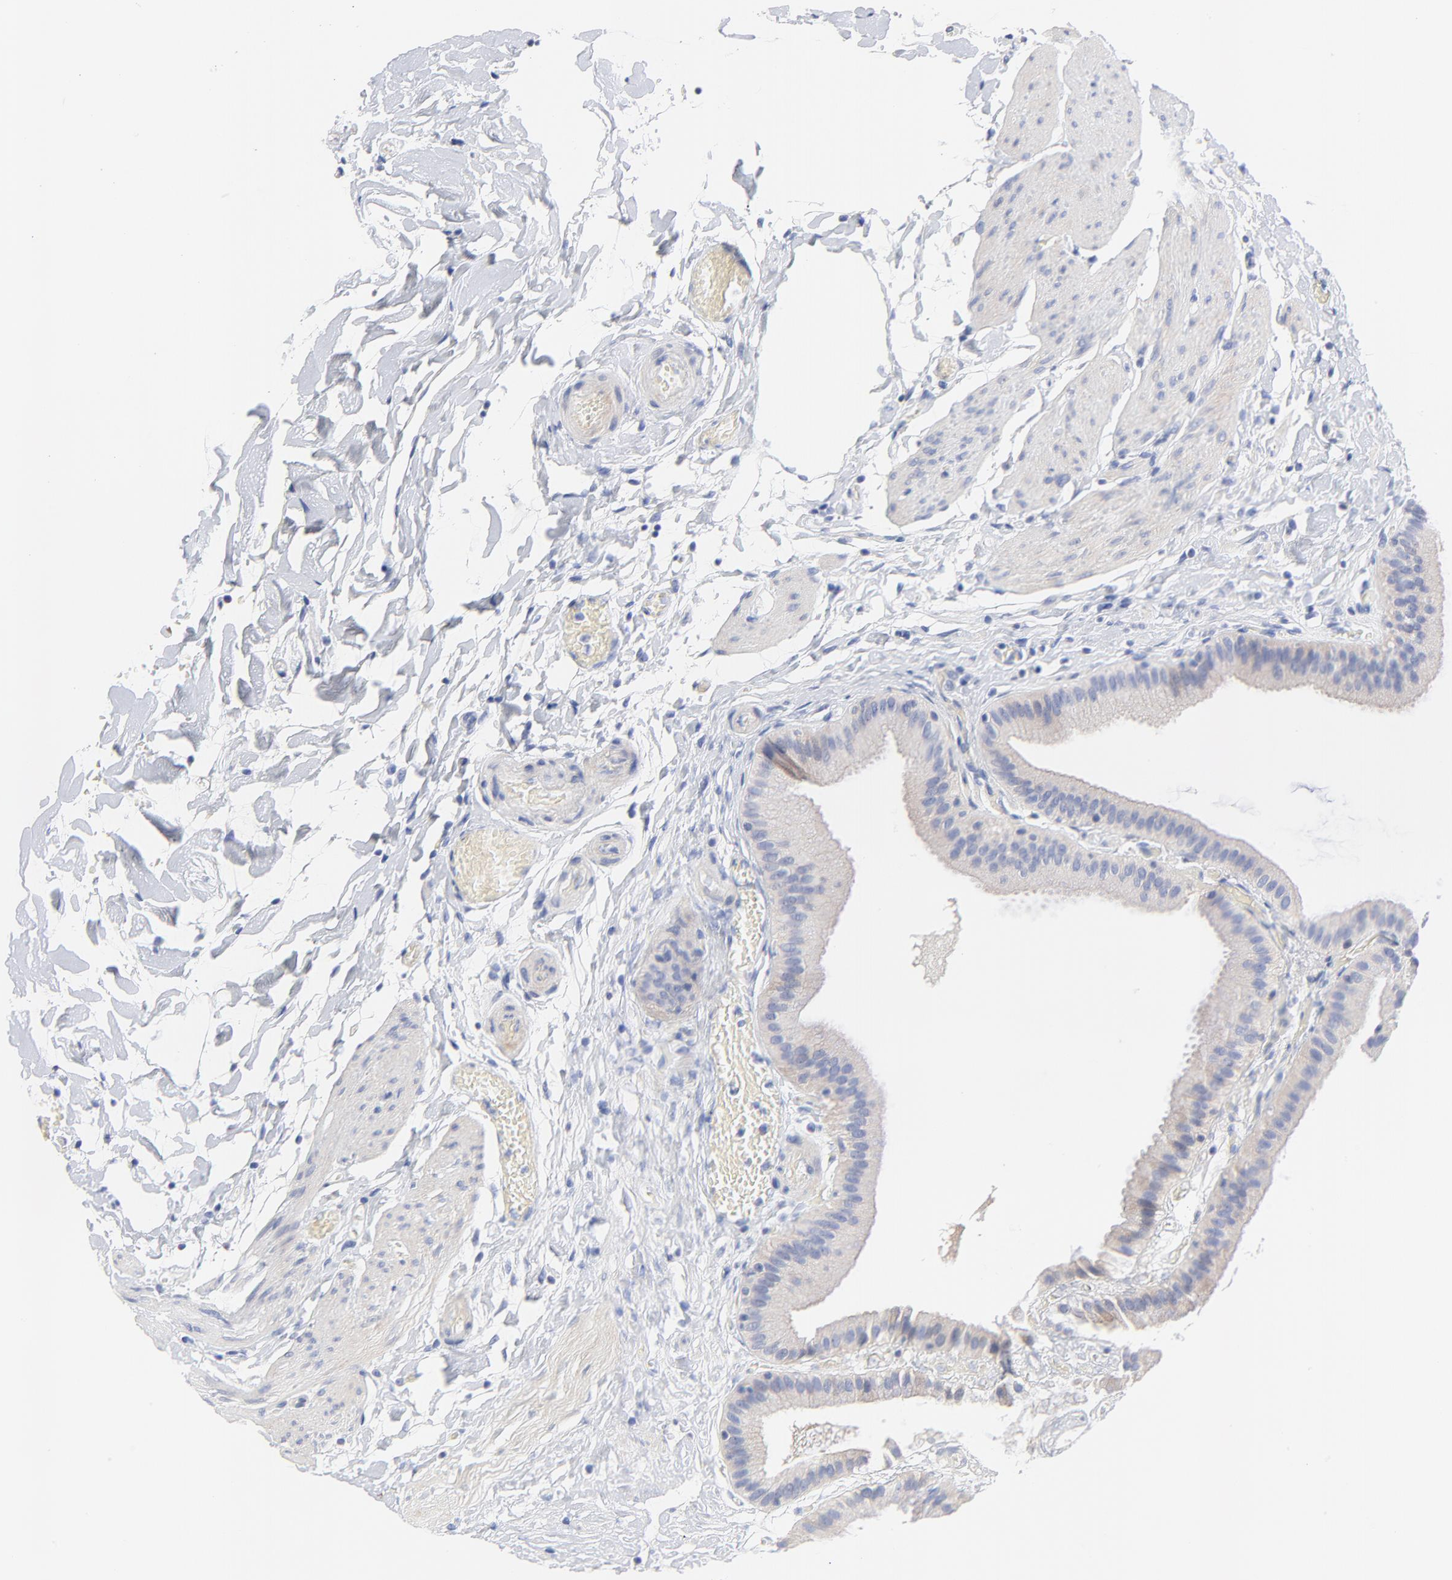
{"staining": {"intensity": "negative", "quantity": "none", "location": "none"}, "tissue": "gallbladder", "cell_type": "Glandular cells", "image_type": "normal", "snomed": [{"axis": "morphology", "description": "Normal tissue, NOS"}, {"axis": "topography", "description": "Gallbladder"}], "caption": "IHC image of benign gallbladder: gallbladder stained with DAB (3,3'-diaminobenzidine) demonstrates no significant protein staining in glandular cells. The staining is performed using DAB brown chromogen with nuclei counter-stained in using hematoxylin.", "gene": "FBXO10", "patient": {"sex": "female", "age": 63}}